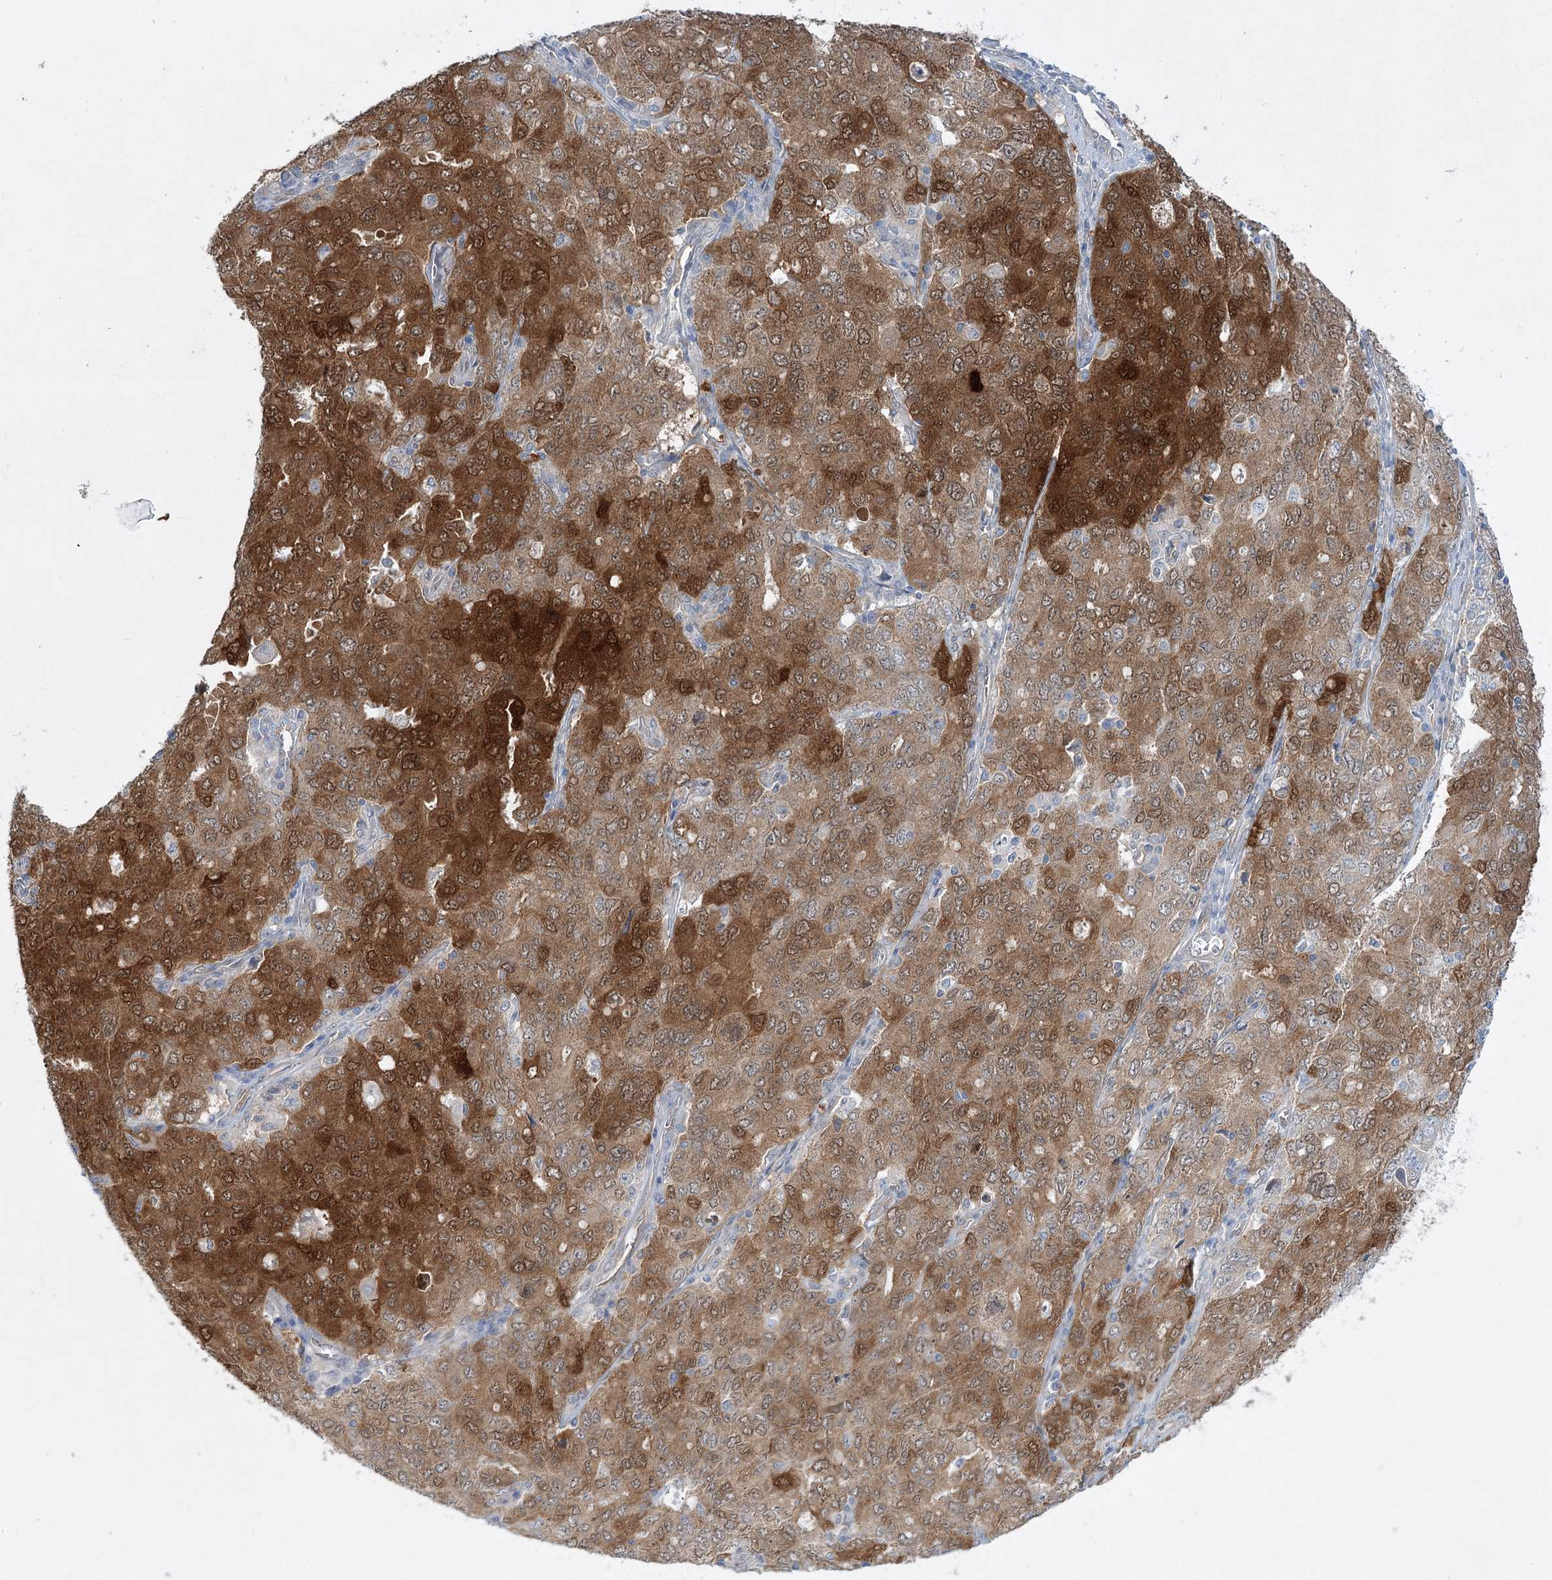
{"staining": {"intensity": "strong", "quantity": ">75%", "location": "cytoplasmic/membranous"}, "tissue": "ovarian cancer", "cell_type": "Tumor cells", "image_type": "cancer", "snomed": [{"axis": "morphology", "description": "Carcinoma, endometroid"}, {"axis": "topography", "description": "Ovary"}], "caption": "Protein analysis of ovarian endometroid carcinoma tissue exhibits strong cytoplasmic/membranous staining in approximately >75% of tumor cells. (DAB IHC, brown staining for protein, blue staining for nuclei).", "gene": "AAMDC", "patient": {"sex": "female", "age": 62}}